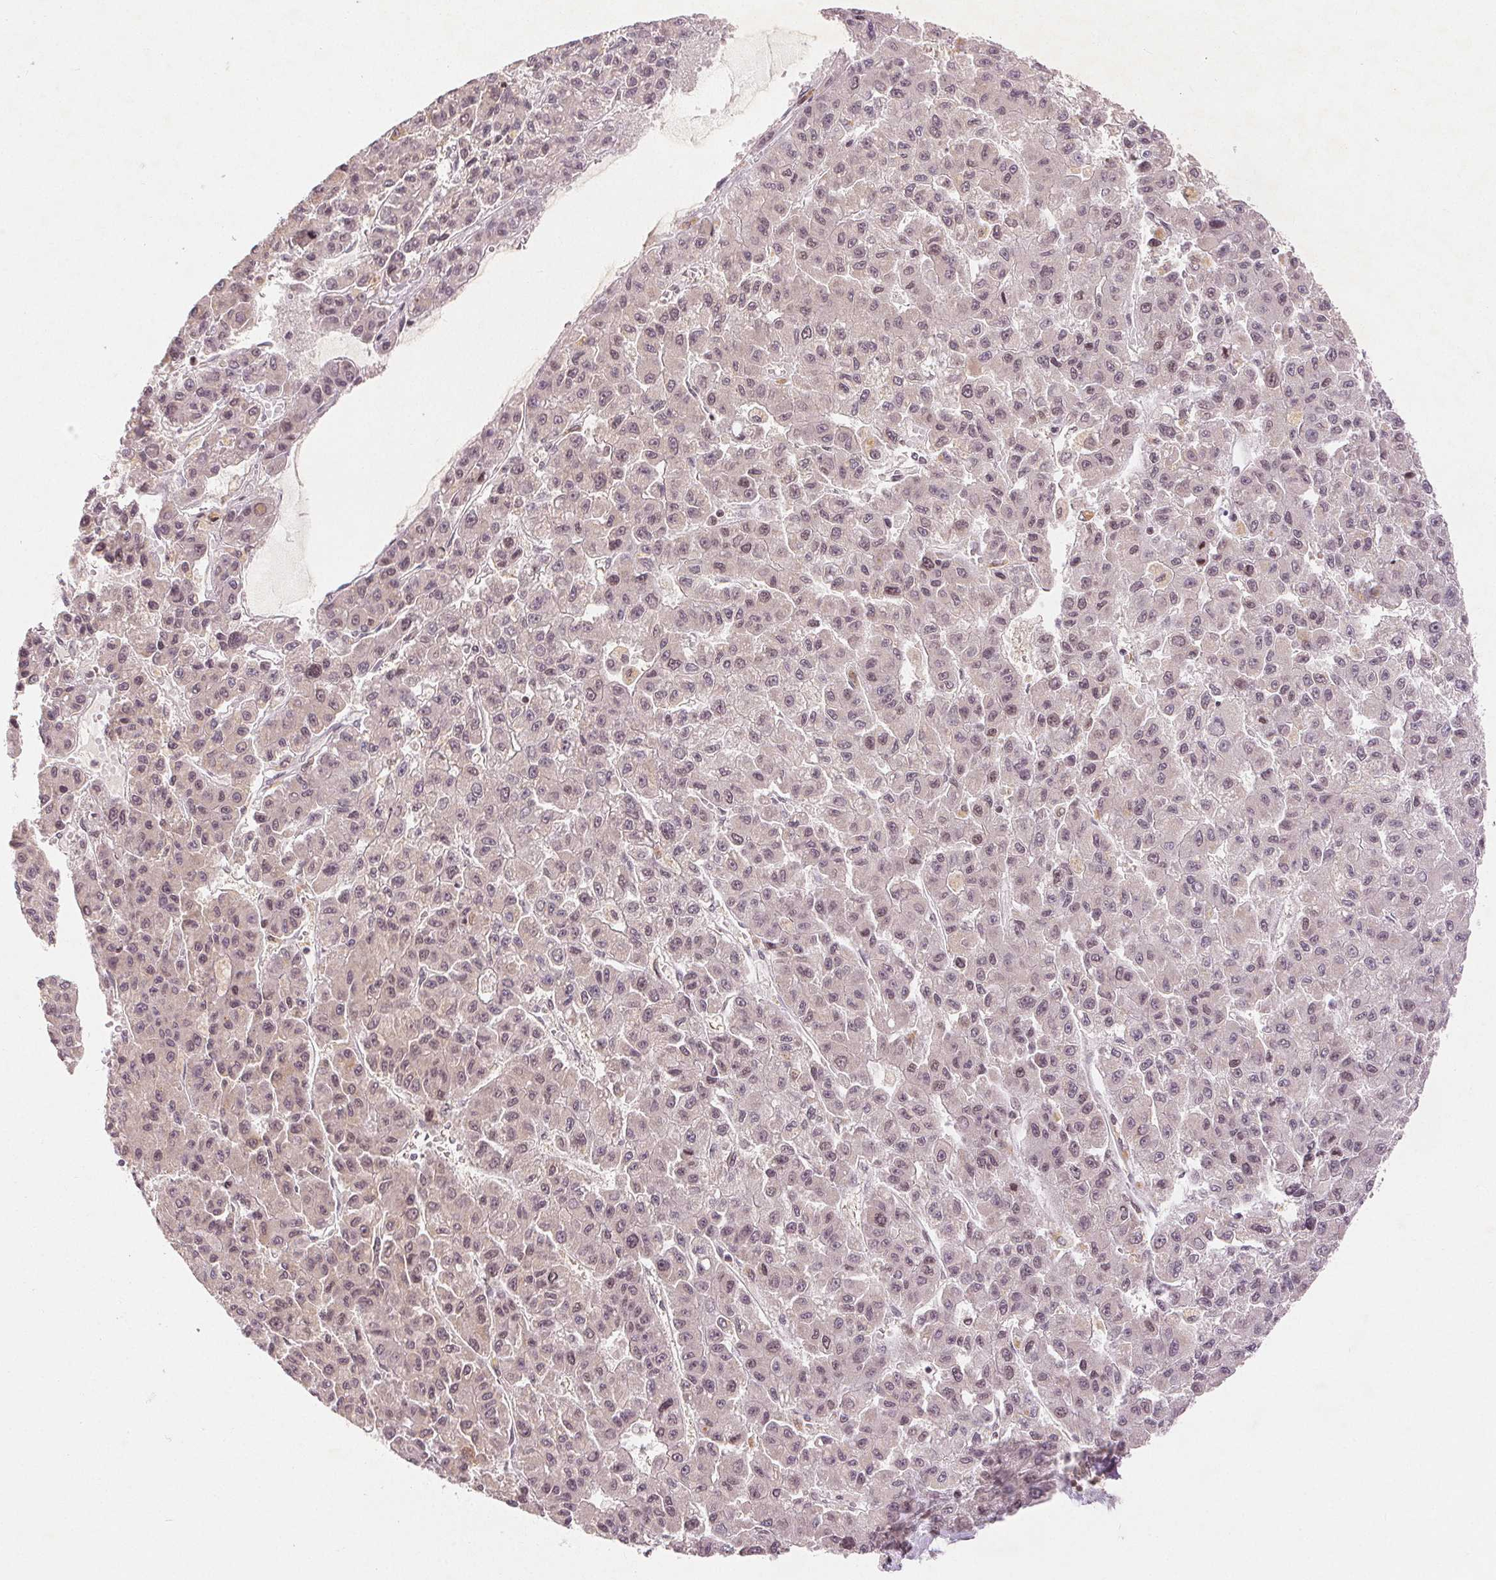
{"staining": {"intensity": "weak", "quantity": "<25%", "location": "nuclear"}, "tissue": "liver cancer", "cell_type": "Tumor cells", "image_type": "cancer", "snomed": [{"axis": "morphology", "description": "Carcinoma, Hepatocellular, NOS"}, {"axis": "topography", "description": "Liver"}], "caption": "The image displays no staining of tumor cells in liver hepatocellular carcinoma.", "gene": "DEK", "patient": {"sex": "male", "age": 70}}